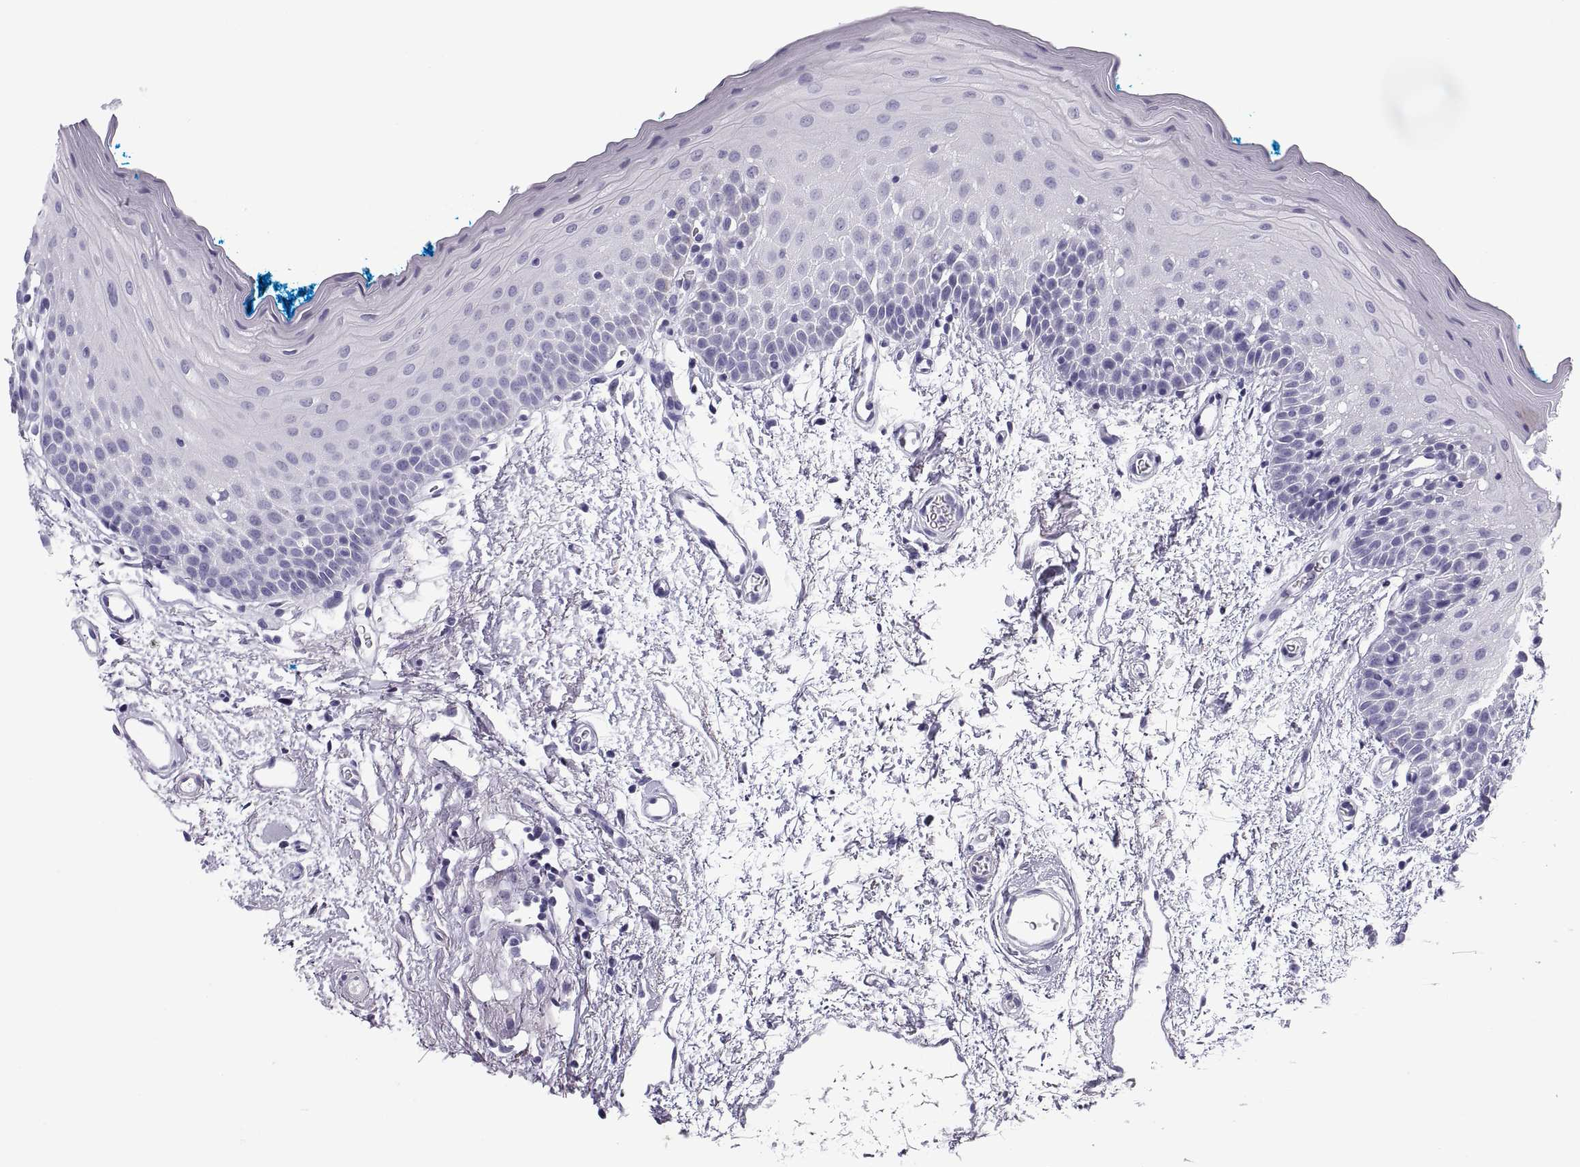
{"staining": {"intensity": "negative", "quantity": "none", "location": "none"}, "tissue": "oral mucosa", "cell_type": "Squamous epithelial cells", "image_type": "normal", "snomed": [{"axis": "morphology", "description": "Normal tissue, NOS"}, {"axis": "morphology", "description": "Squamous cell carcinoma, NOS"}, {"axis": "topography", "description": "Oral tissue"}, {"axis": "topography", "description": "Head-Neck"}], "caption": "Squamous epithelial cells show no significant protein expression in benign oral mucosa. (Stains: DAB immunohistochemistry (IHC) with hematoxylin counter stain, Microscopy: brightfield microscopy at high magnification).", "gene": "PAX2", "patient": {"sex": "female", "age": 75}}